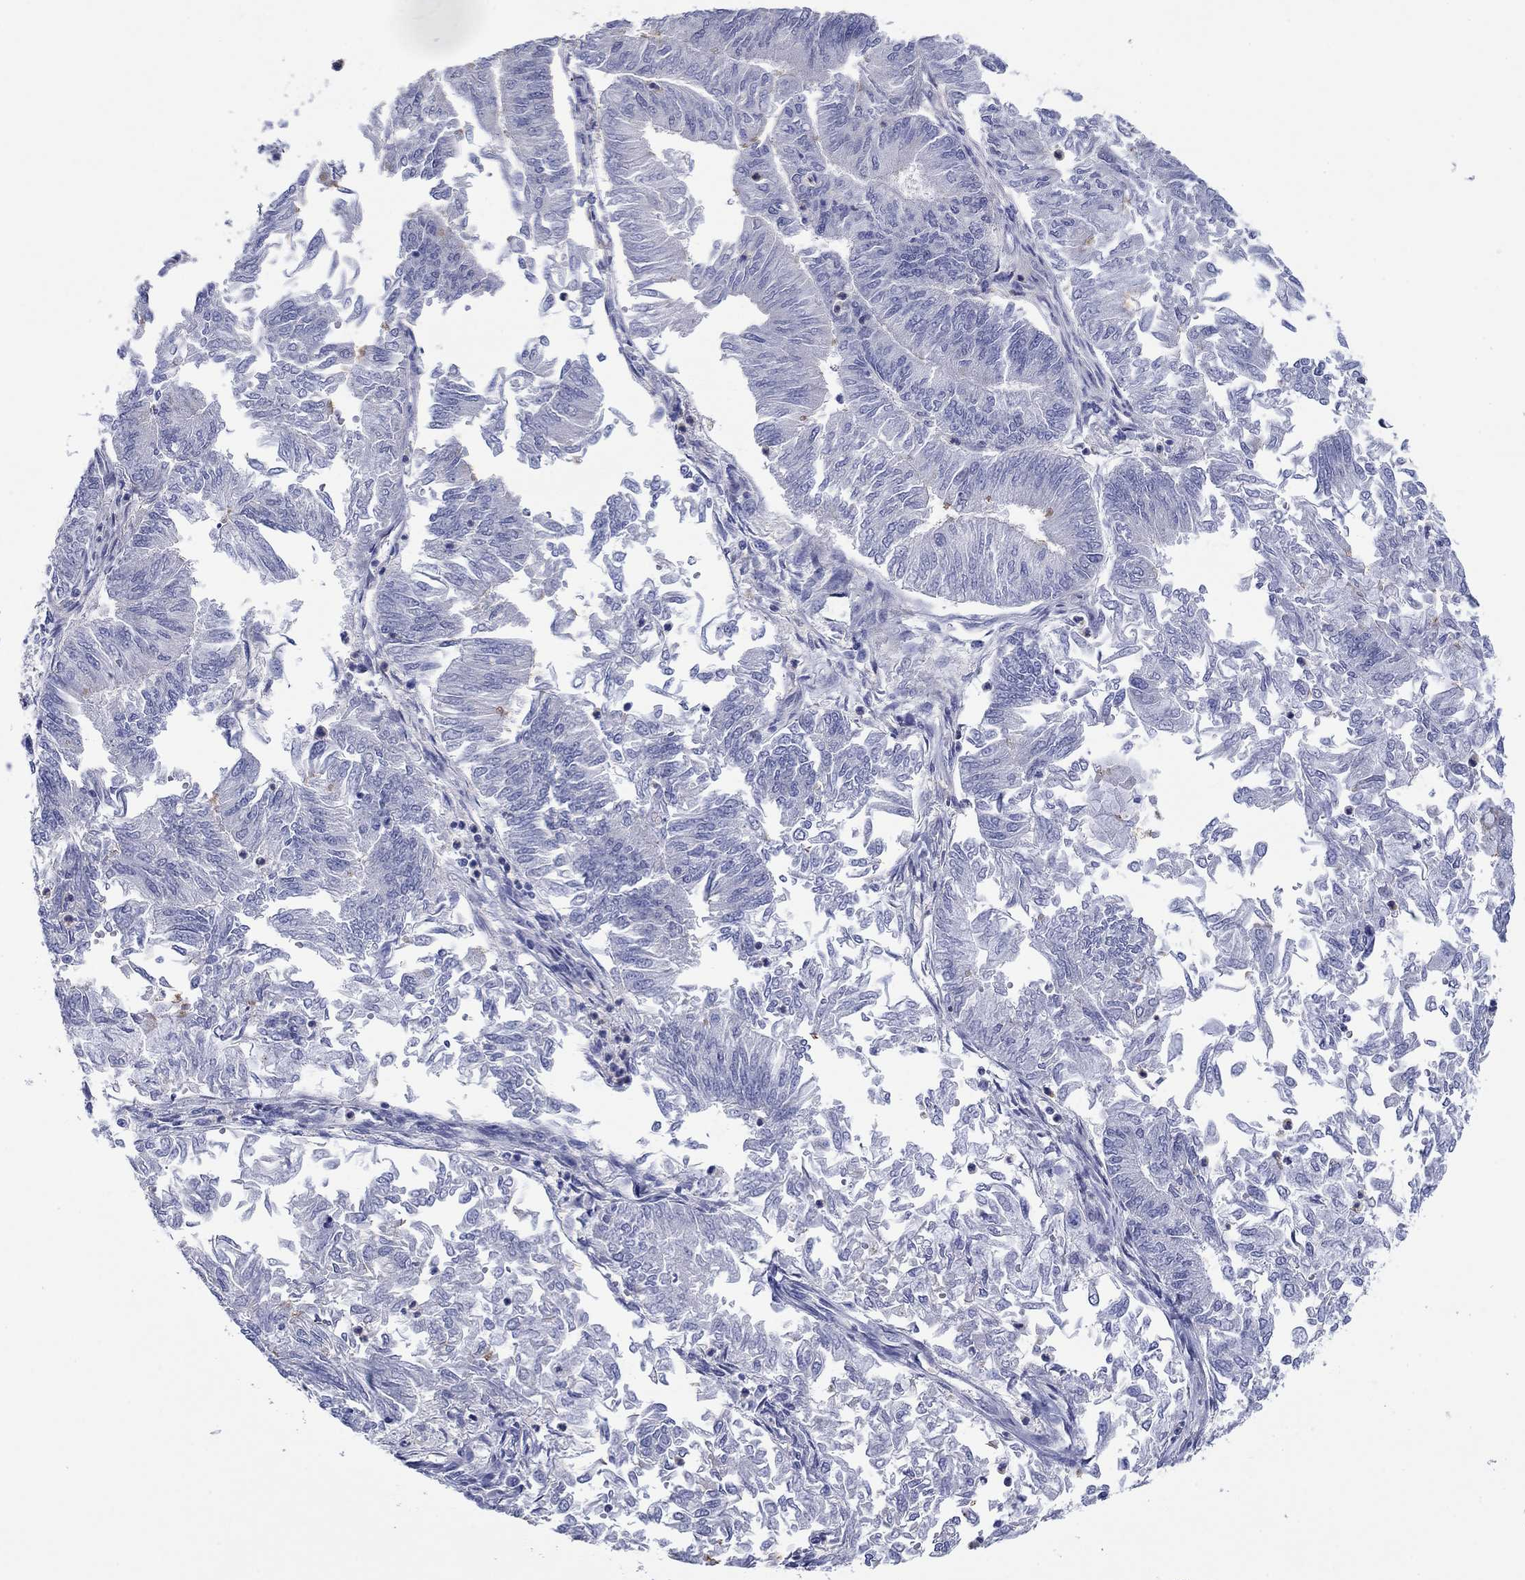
{"staining": {"intensity": "negative", "quantity": "none", "location": "none"}, "tissue": "endometrial cancer", "cell_type": "Tumor cells", "image_type": "cancer", "snomed": [{"axis": "morphology", "description": "Adenocarcinoma, NOS"}, {"axis": "topography", "description": "Endometrium"}], "caption": "Immunohistochemical staining of endometrial cancer exhibits no significant expression in tumor cells. (Brightfield microscopy of DAB immunohistochemistry at high magnification).", "gene": "TPRN", "patient": {"sex": "female", "age": 59}}